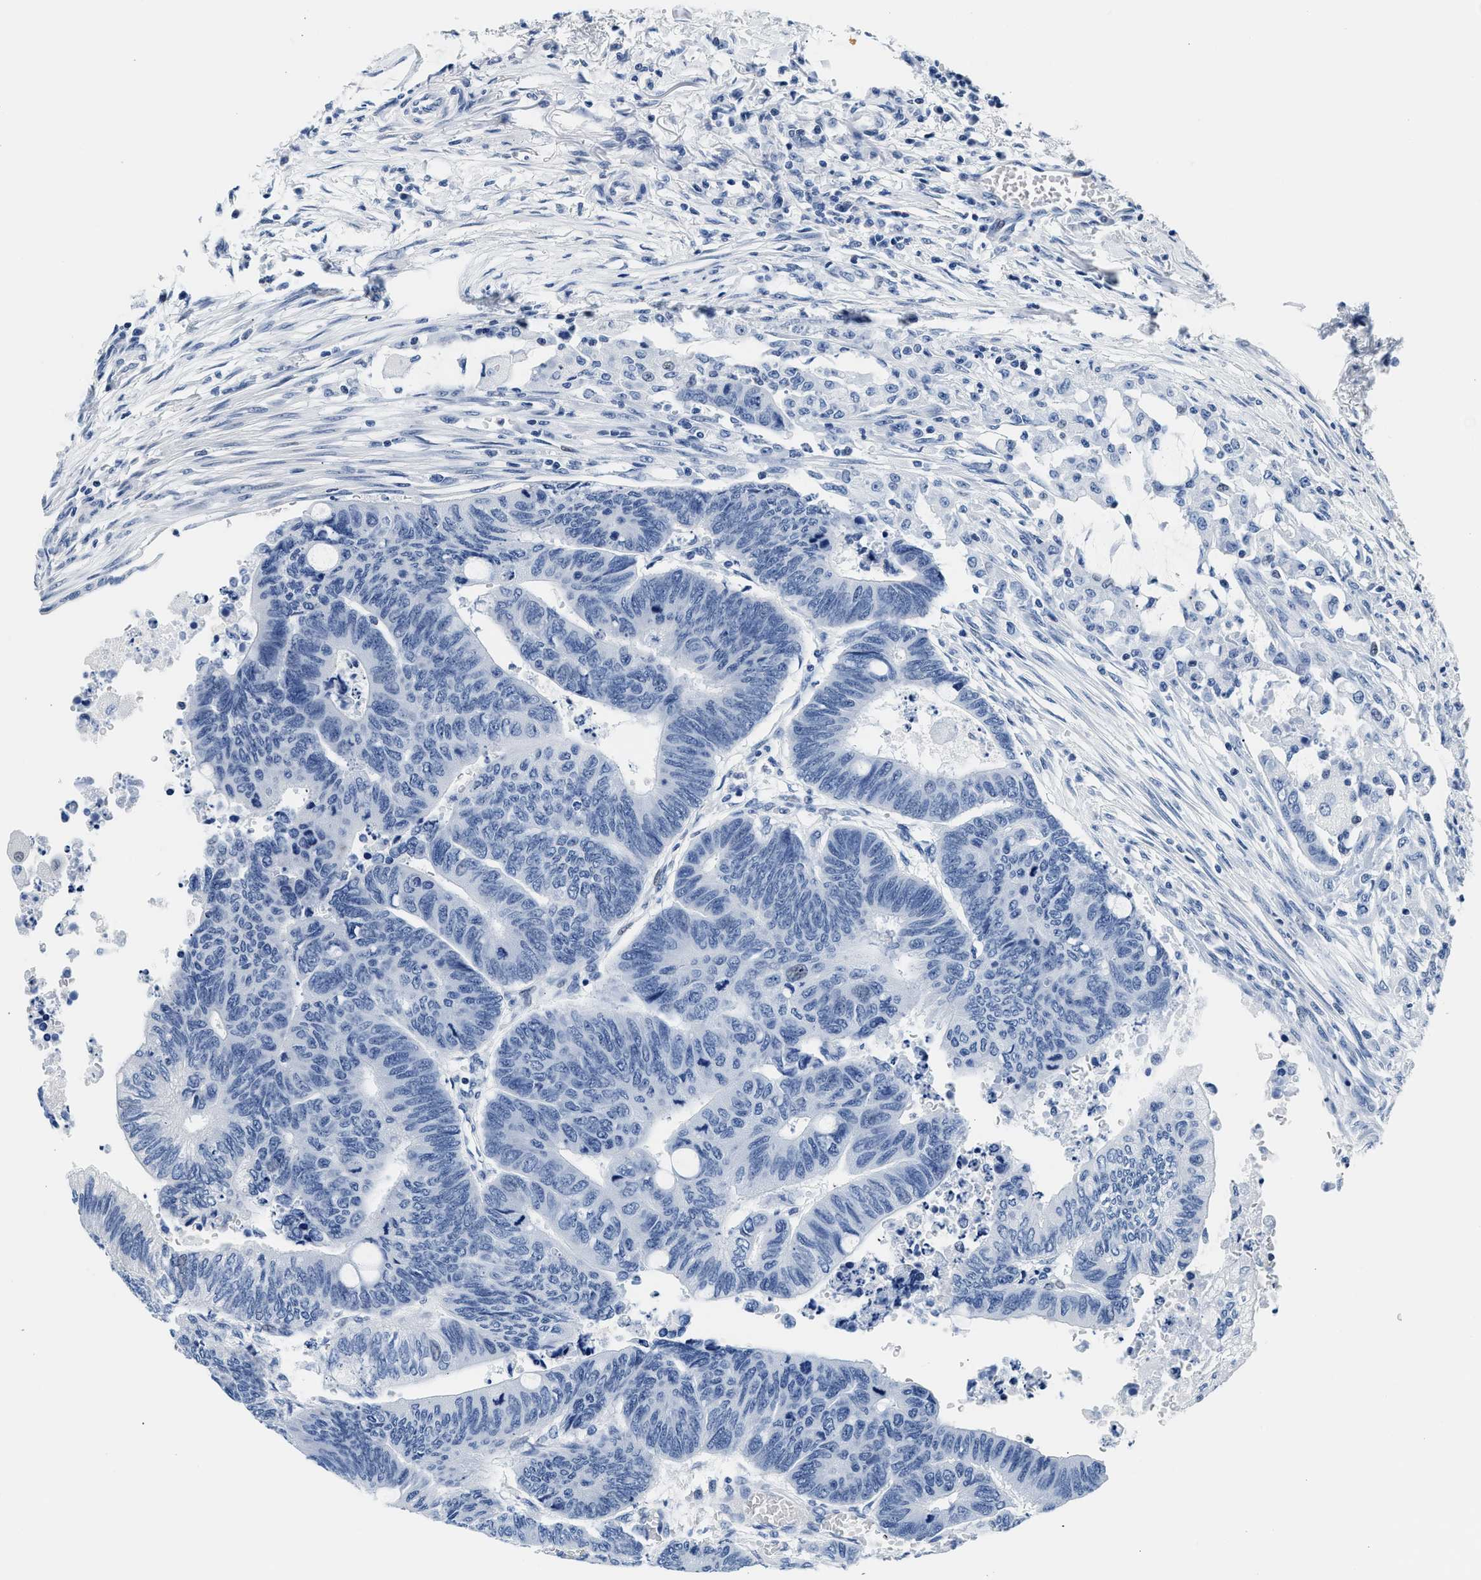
{"staining": {"intensity": "negative", "quantity": "none", "location": "none"}, "tissue": "colorectal cancer", "cell_type": "Tumor cells", "image_type": "cancer", "snomed": [{"axis": "morphology", "description": "Normal tissue, NOS"}, {"axis": "morphology", "description": "Adenocarcinoma, NOS"}, {"axis": "topography", "description": "Rectum"}, {"axis": "topography", "description": "Peripheral nerve tissue"}], "caption": "A high-resolution histopathology image shows immunohistochemistry staining of adenocarcinoma (colorectal), which exhibits no significant positivity in tumor cells.", "gene": "SMAD4", "patient": {"sex": "male", "age": 92}}